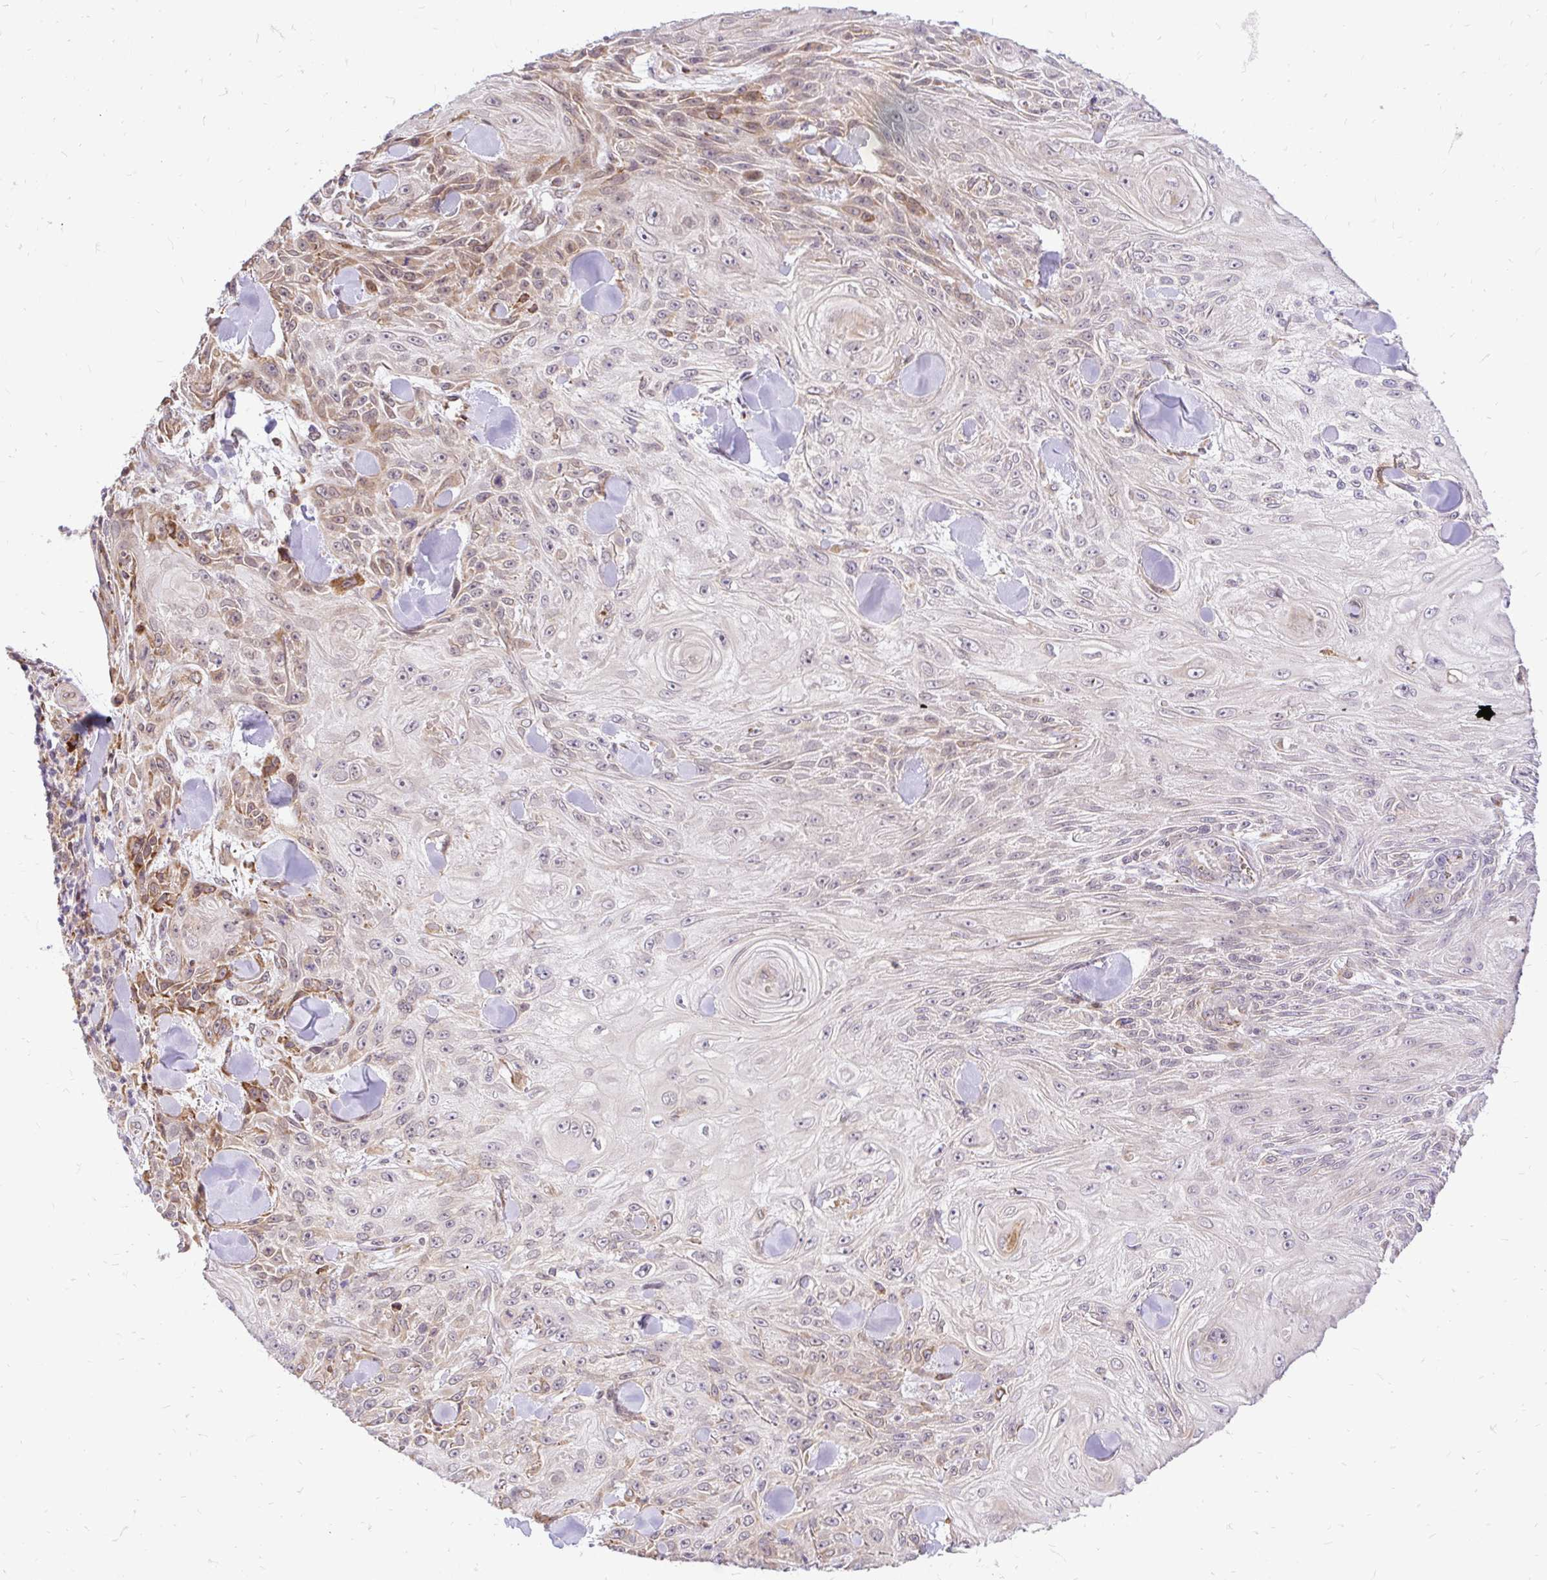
{"staining": {"intensity": "moderate", "quantity": "<25%", "location": "cytoplasmic/membranous"}, "tissue": "skin cancer", "cell_type": "Tumor cells", "image_type": "cancer", "snomed": [{"axis": "morphology", "description": "Squamous cell carcinoma, NOS"}, {"axis": "topography", "description": "Skin"}], "caption": "Skin squamous cell carcinoma was stained to show a protein in brown. There is low levels of moderate cytoplasmic/membranous positivity in approximately <25% of tumor cells.", "gene": "NAALAD2", "patient": {"sex": "male", "age": 88}}